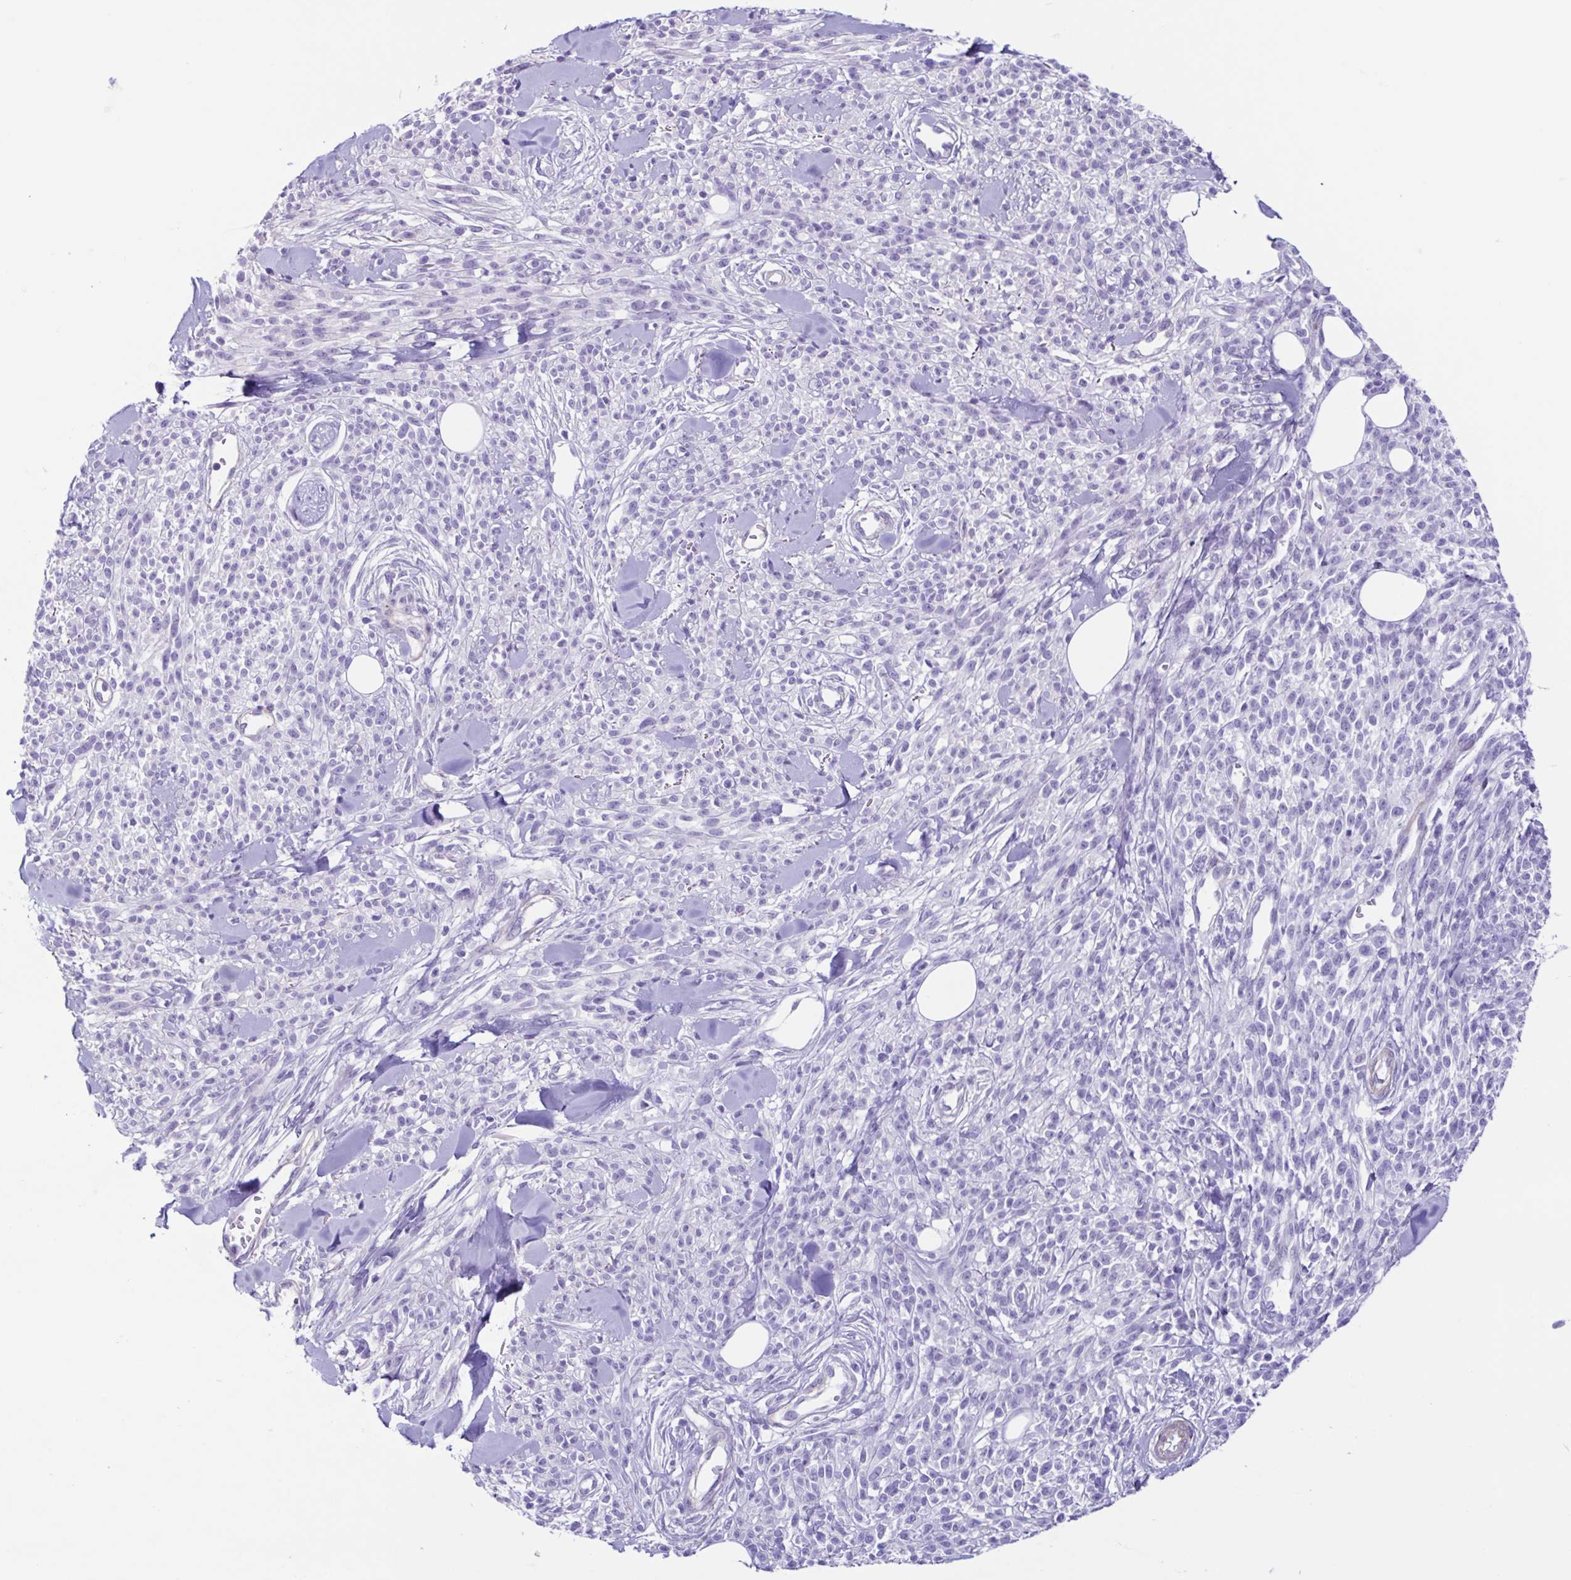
{"staining": {"intensity": "negative", "quantity": "none", "location": "none"}, "tissue": "melanoma", "cell_type": "Tumor cells", "image_type": "cancer", "snomed": [{"axis": "morphology", "description": "Malignant melanoma, NOS"}, {"axis": "topography", "description": "Skin"}, {"axis": "topography", "description": "Skin of trunk"}], "caption": "High power microscopy histopathology image of an IHC image of malignant melanoma, revealing no significant expression in tumor cells.", "gene": "CYP11B1", "patient": {"sex": "male", "age": 74}}